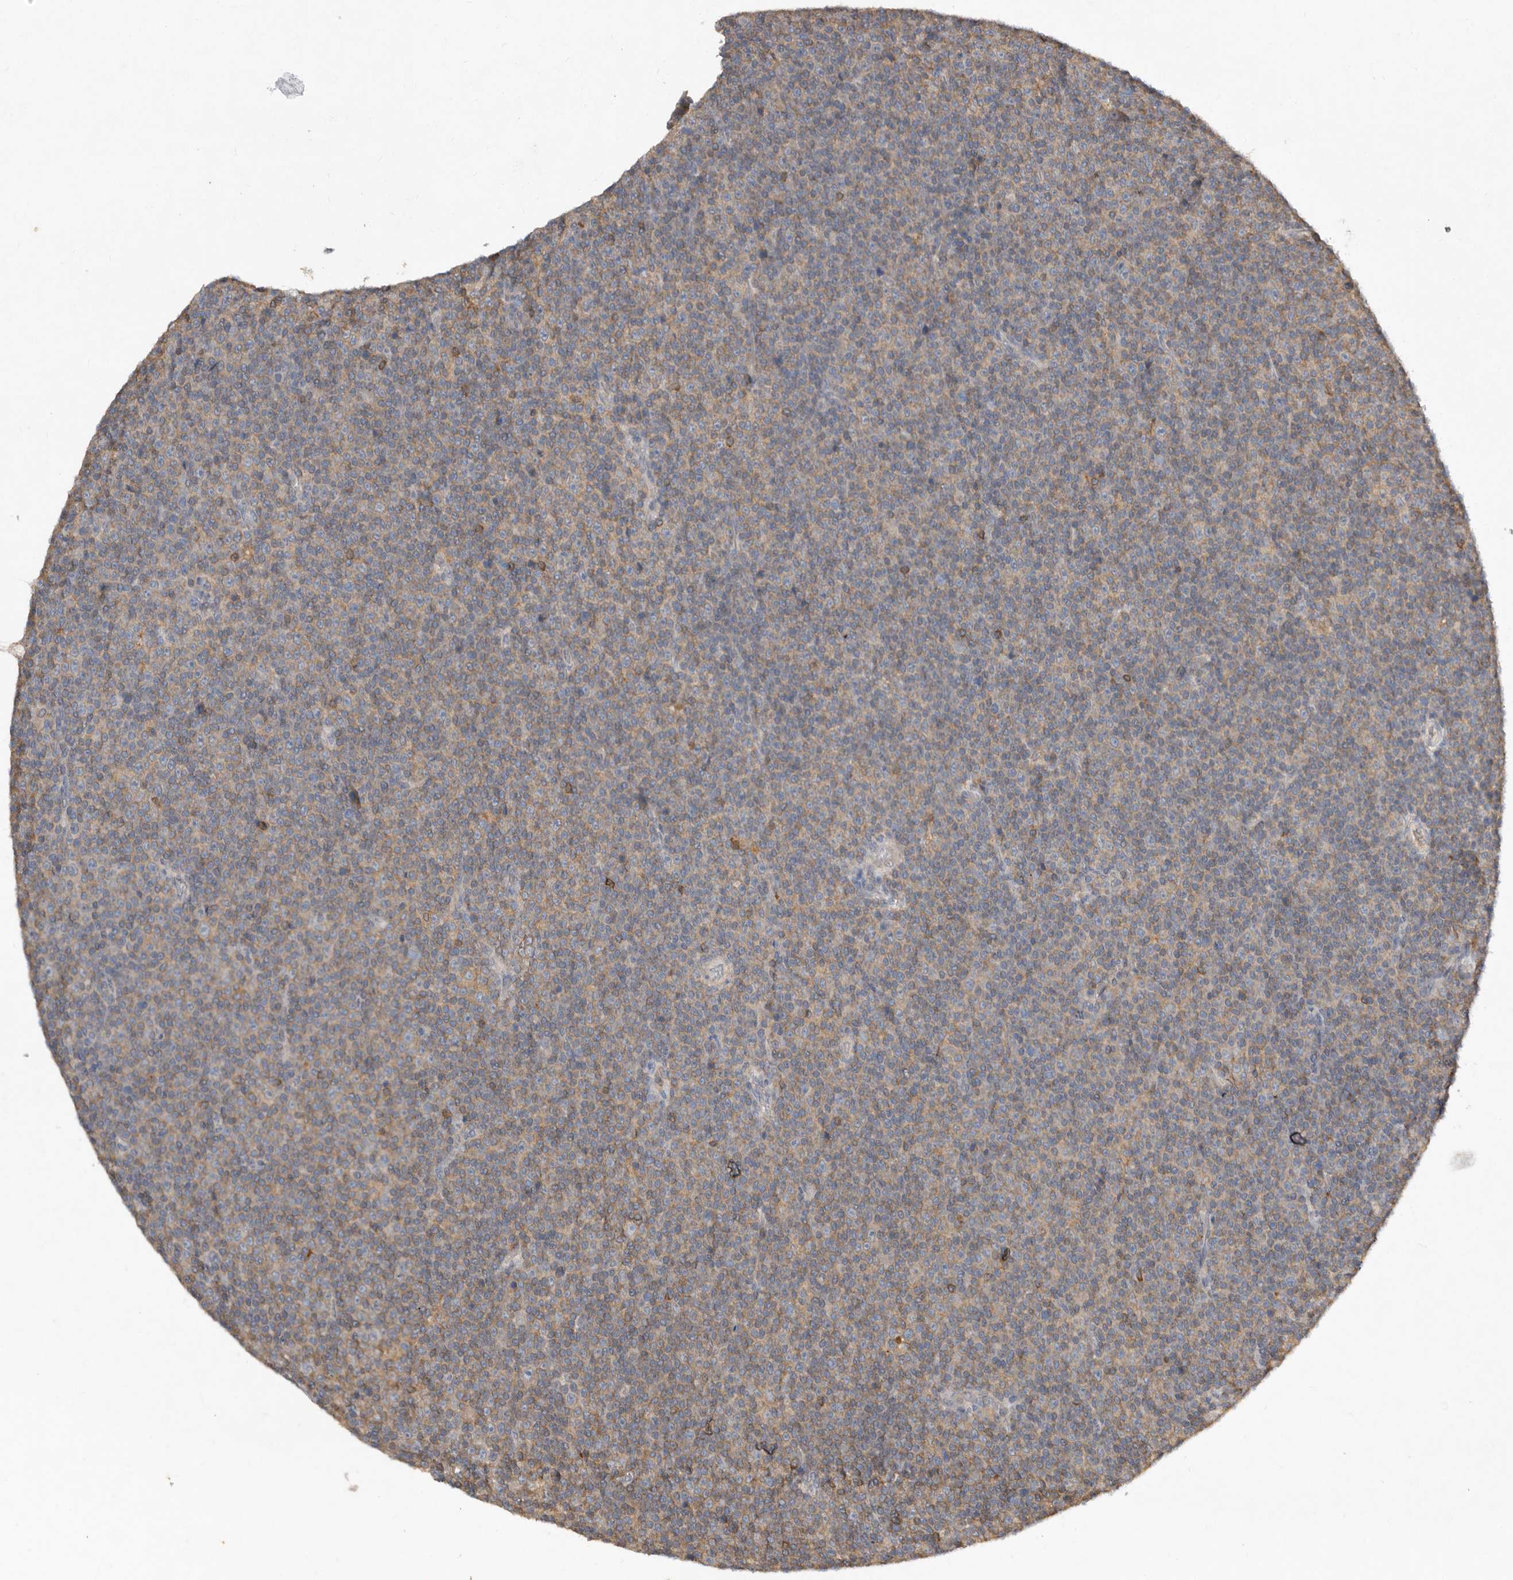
{"staining": {"intensity": "weak", "quantity": "<25%", "location": "cytoplasmic/membranous"}, "tissue": "lymphoma", "cell_type": "Tumor cells", "image_type": "cancer", "snomed": [{"axis": "morphology", "description": "Malignant lymphoma, non-Hodgkin's type, Low grade"}, {"axis": "topography", "description": "Lymph node"}], "caption": "Human lymphoma stained for a protein using immunohistochemistry demonstrates no positivity in tumor cells.", "gene": "EDEM1", "patient": {"sex": "female", "age": 67}}